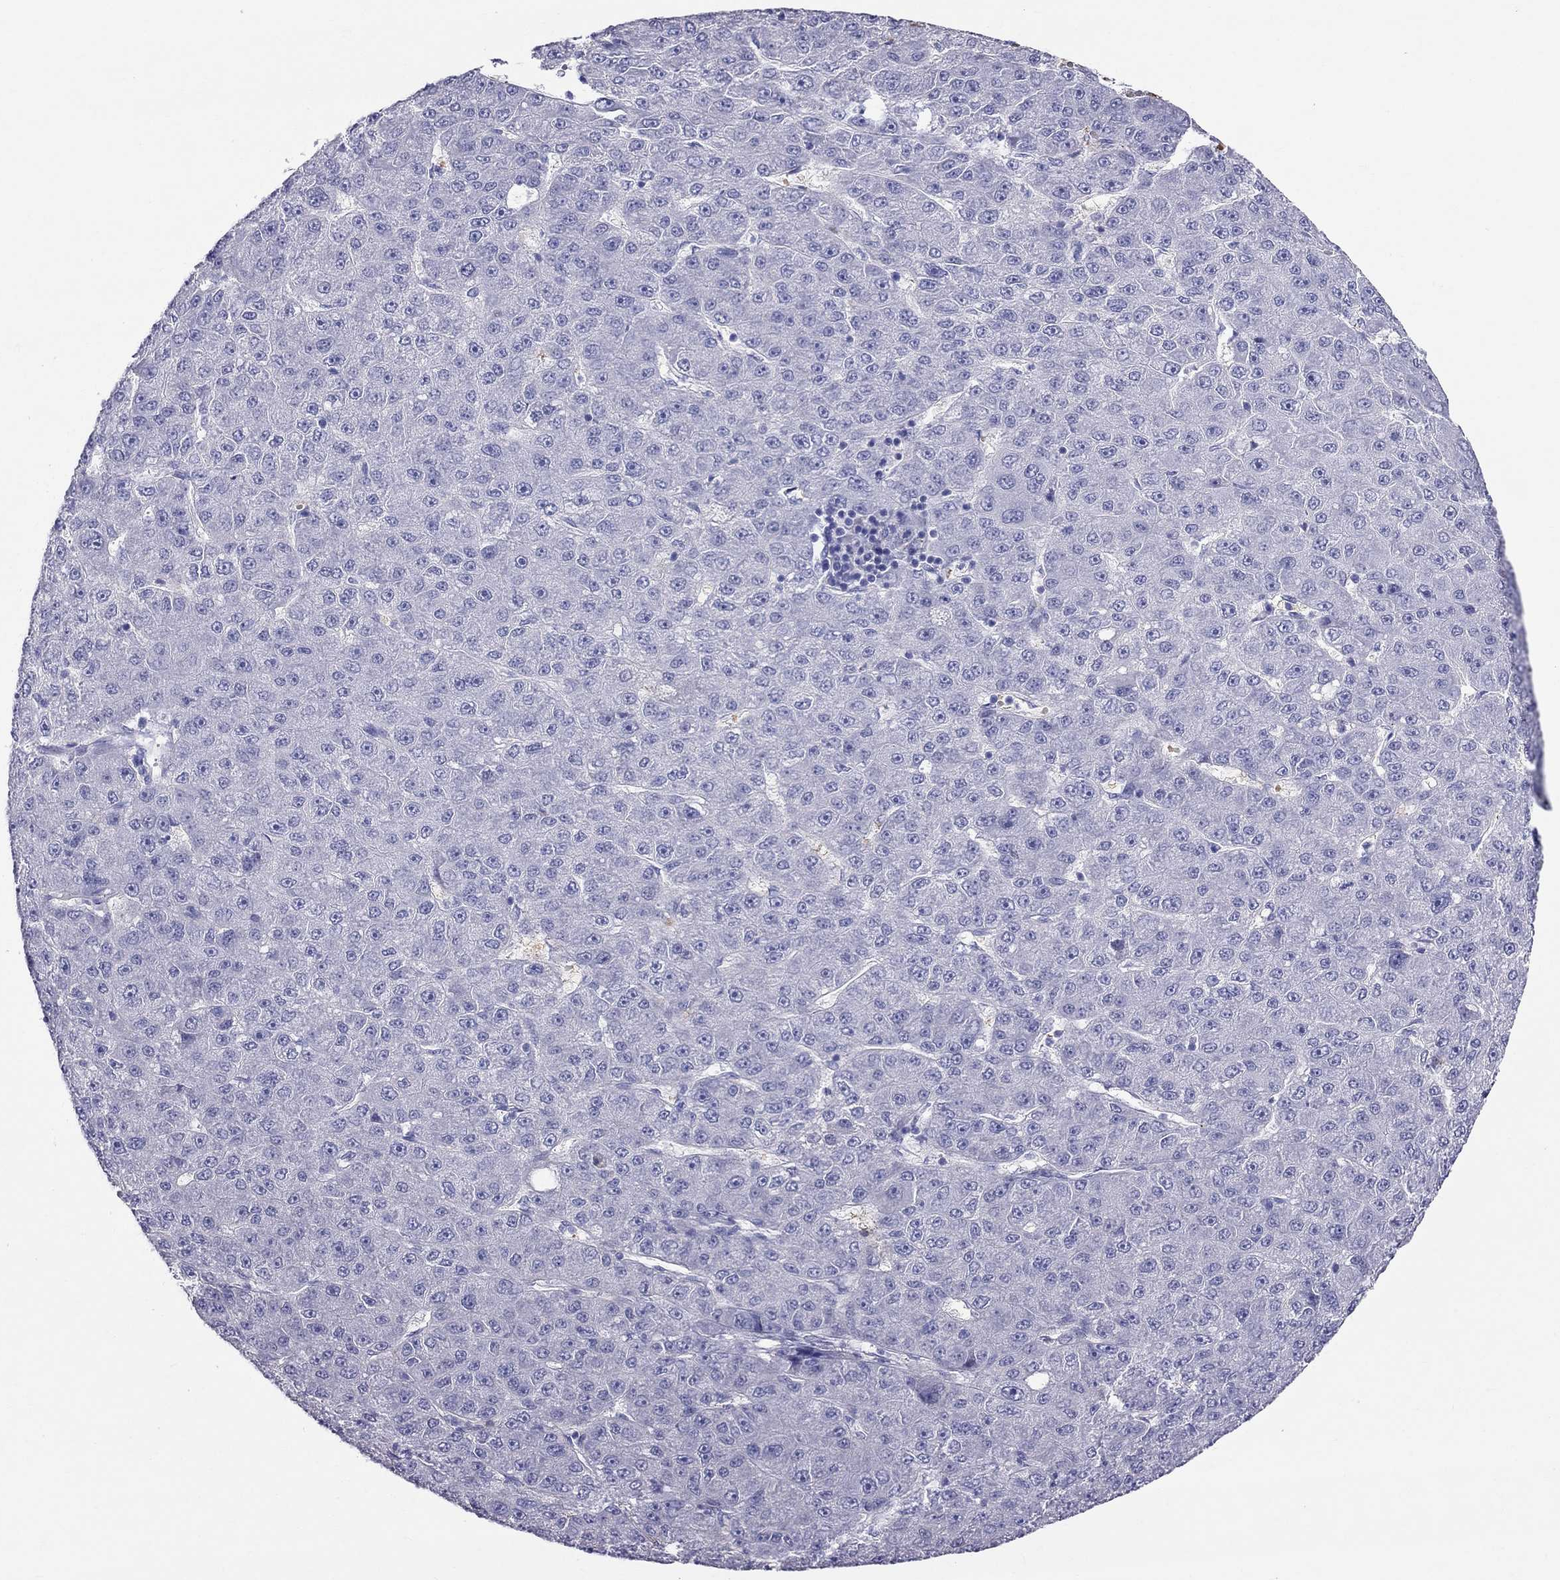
{"staining": {"intensity": "negative", "quantity": "none", "location": "none"}, "tissue": "liver cancer", "cell_type": "Tumor cells", "image_type": "cancer", "snomed": [{"axis": "morphology", "description": "Carcinoma, Hepatocellular, NOS"}, {"axis": "topography", "description": "Liver"}], "caption": "This is an immunohistochemistry (IHC) histopathology image of human hepatocellular carcinoma (liver). There is no staining in tumor cells.", "gene": "DNAAF6", "patient": {"sex": "male", "age": 67}}